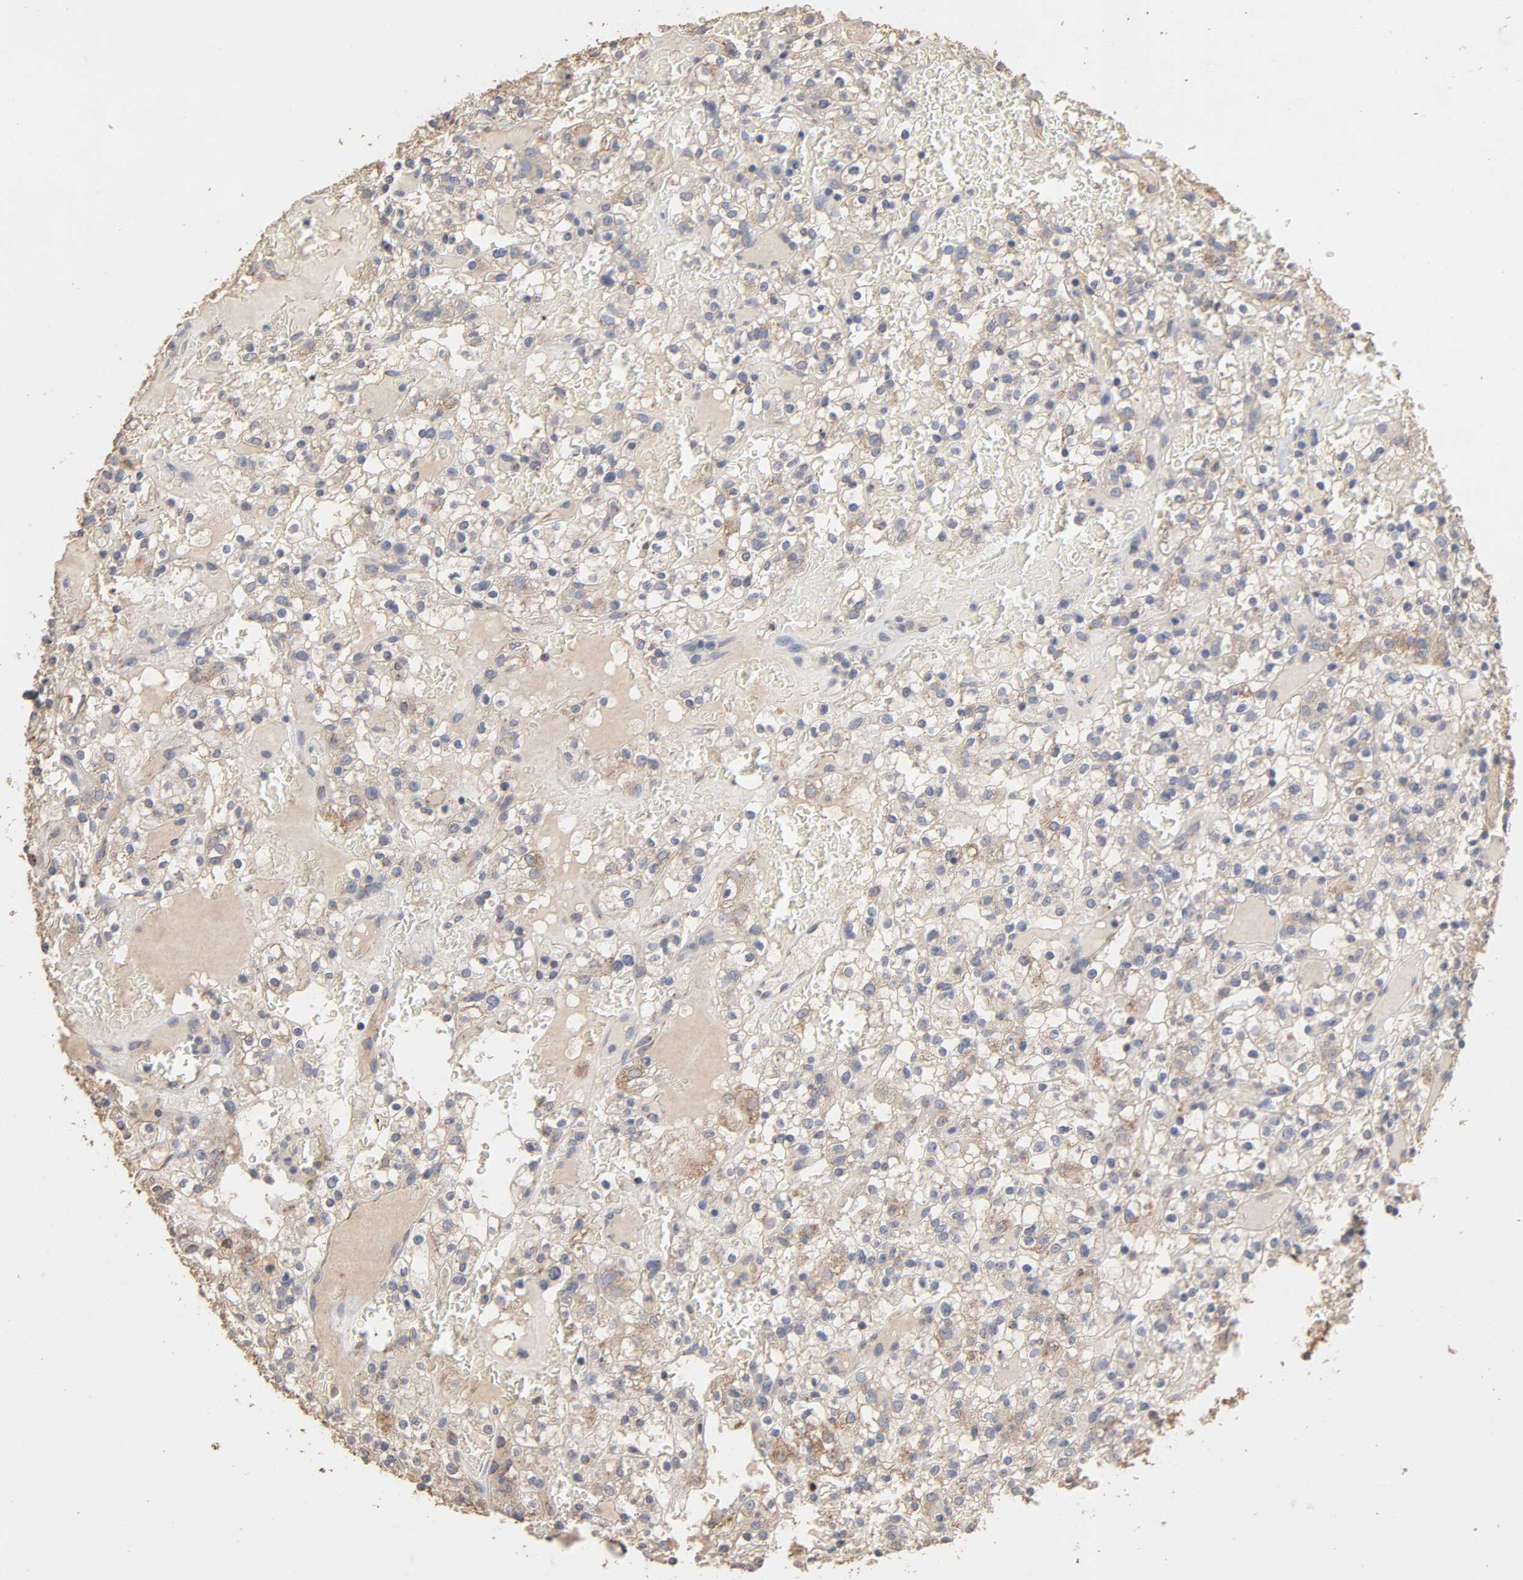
{"staining": {"intensity": "moderate", "quantity": "25%-75%", "location": "cytoplasmic/membranous"}, "tissue": "renal cancer", "cell_type": "Tumor cells", "image_type": "cancer", "snomed": [{"axis": "morphology", "description": "Normal tissue, NOS"}, {"axis": "morphology", "description": "Adenocarcinoma, NOS"}, {"axis": "topography", "description": "Kidney"}], "caption": "Human renal cancer stained with a protein marker reveals moderate staining in tumor cells.", "gene": "CYCS", "patient": {"sex": "female", "age": 72}}